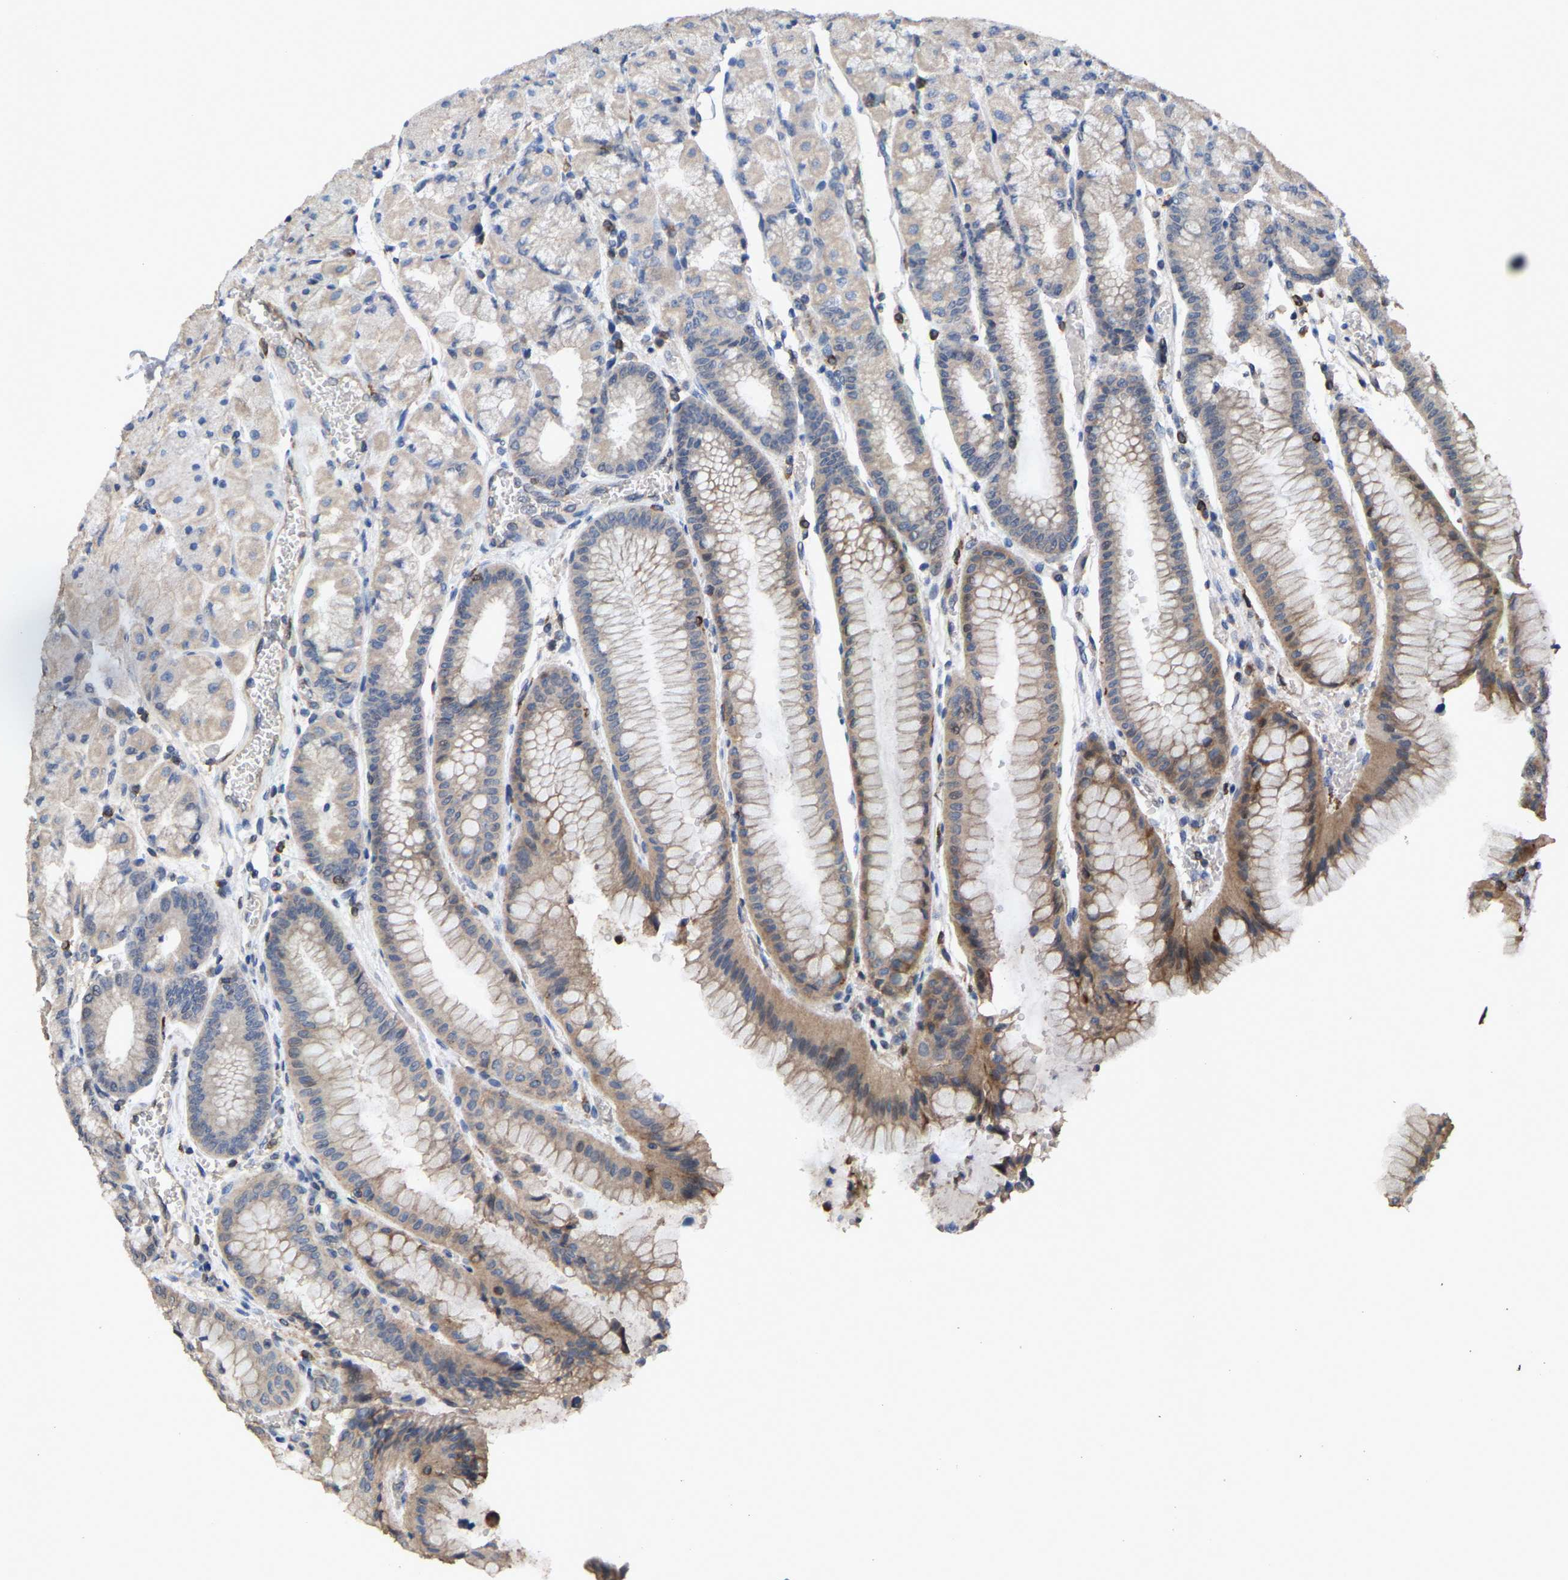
{"staining": {"intensity": "moderate", "quantity": "<25%", "location": "cytoplasmic/membranous"}, "tissue": "stomach", "cell_type": "Glandular cells", "image_type": "normal", "snomed": [{"axis": "morphology", "description": "Normal tissue, NOS"}, {"axis": "morphology", "description": "Carcinoid, malignant, NOS"}, {"axis": "topography", "description": "Stomach, upper"}], "caption": "High-magnification brightfield microscopy of normal stomach stained with DAB (brown) and counterstained with hematoxylin (blue). glandular cells exhibit moderate cytoplasmic/membranous expression is present in approximately<25% of cells. (Brightfield microscopy of DAB IHC at high magnification).", "gene": "TDRKH", "patient": {"sex": "male", "age": 39}}